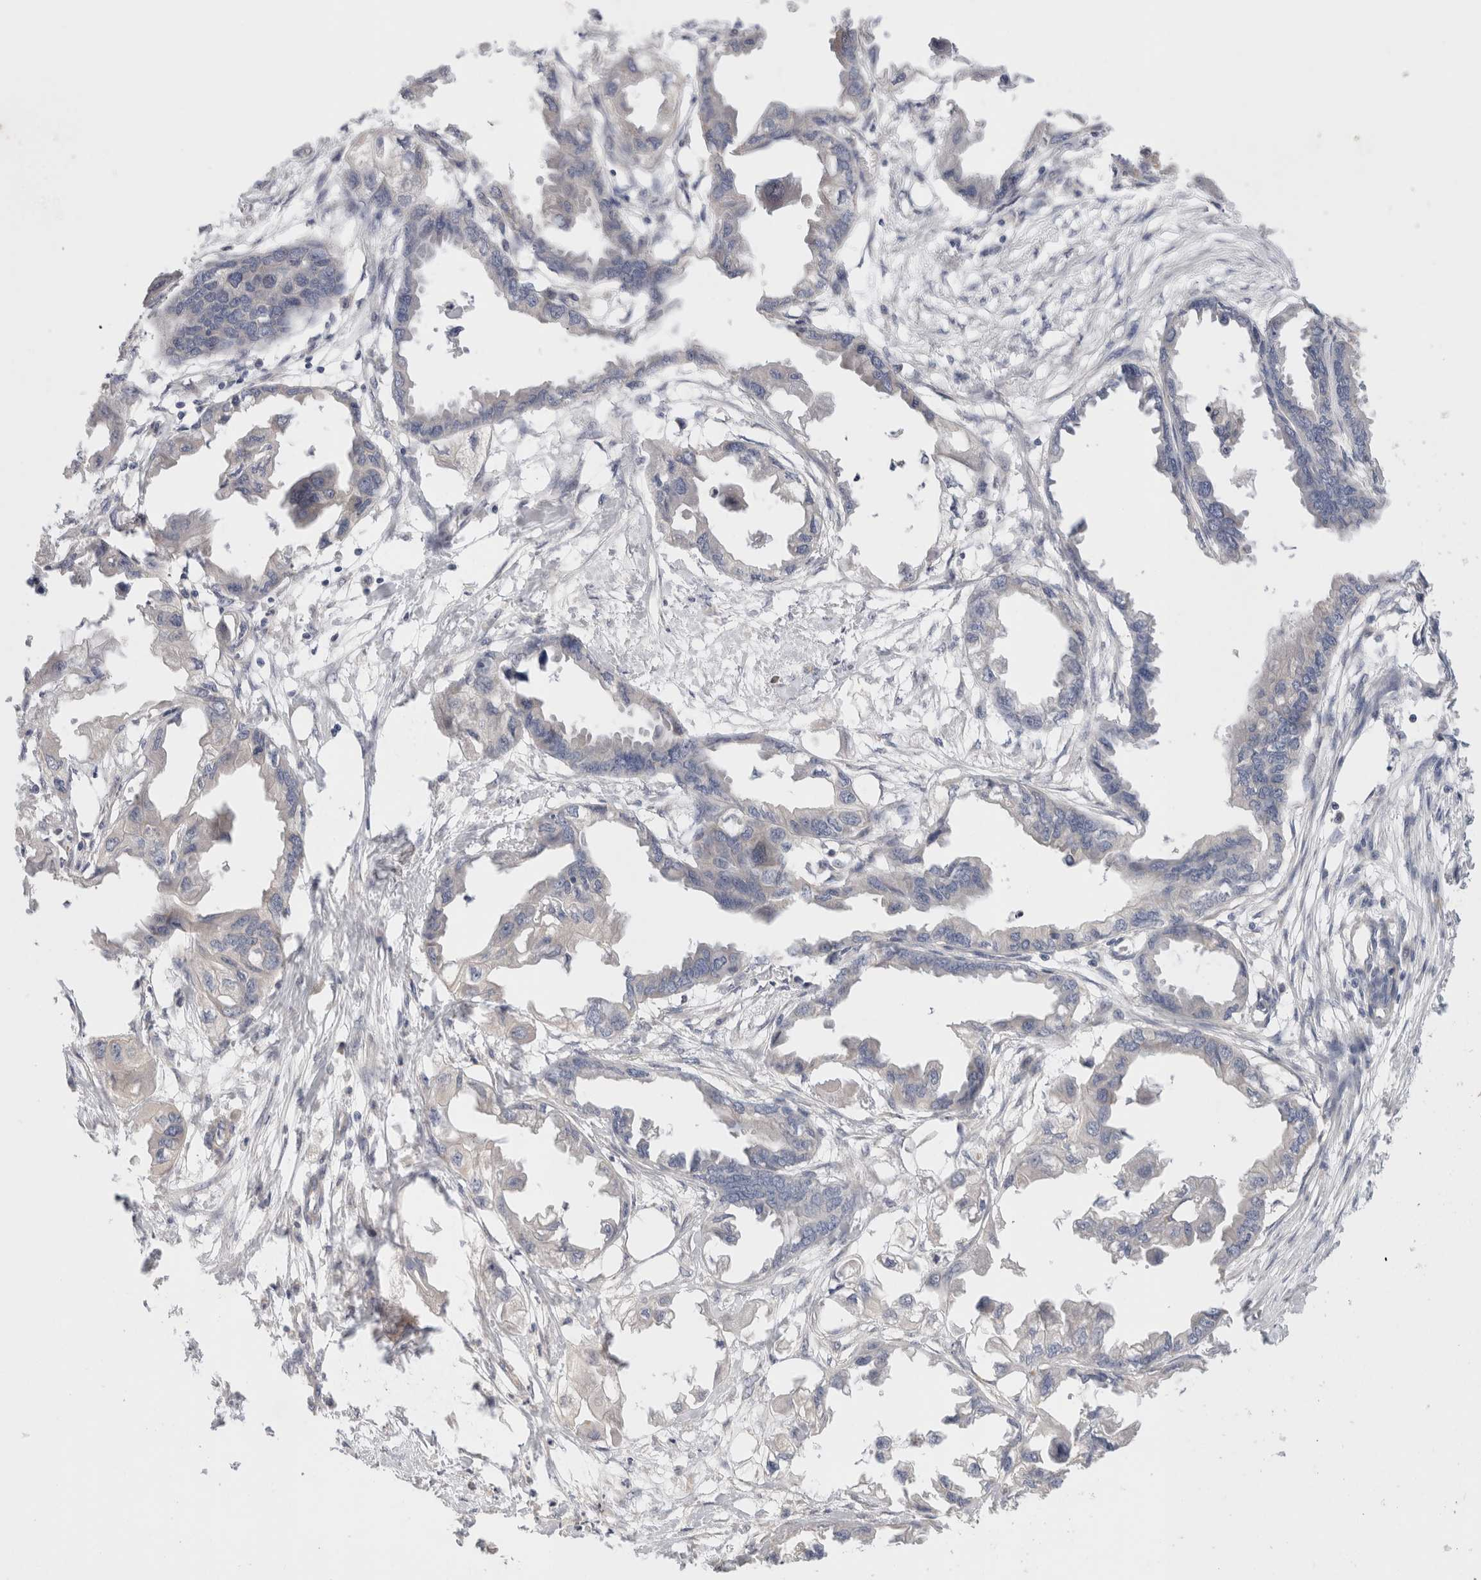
{"staining": {"intensity": "negative", "quantity": "none", "location": "none"}, "tissue": "endometrial cancer", "cell_type": "Tumor cells", "image_type": "cancer", "snomed": [{"axis": "morphology", "description": "Adenocarcinoma, NOS"}, {"axis": "morphology", "description": "Adenocarcinoma, metastatic, NOS"}, {"axis": "topography", "description": "Adipose tissue"}, {"axis": "topography", "description": "Endometrium"}], "caption": "A histopathology image of human endometrial cancer (metastatic adenocarcinoma) is negative for staining in tumor cells. (DAB immunohistochemistry, high magnification).", "gene": "SGK3", "patient": {"sex": "female", "age": 67}}